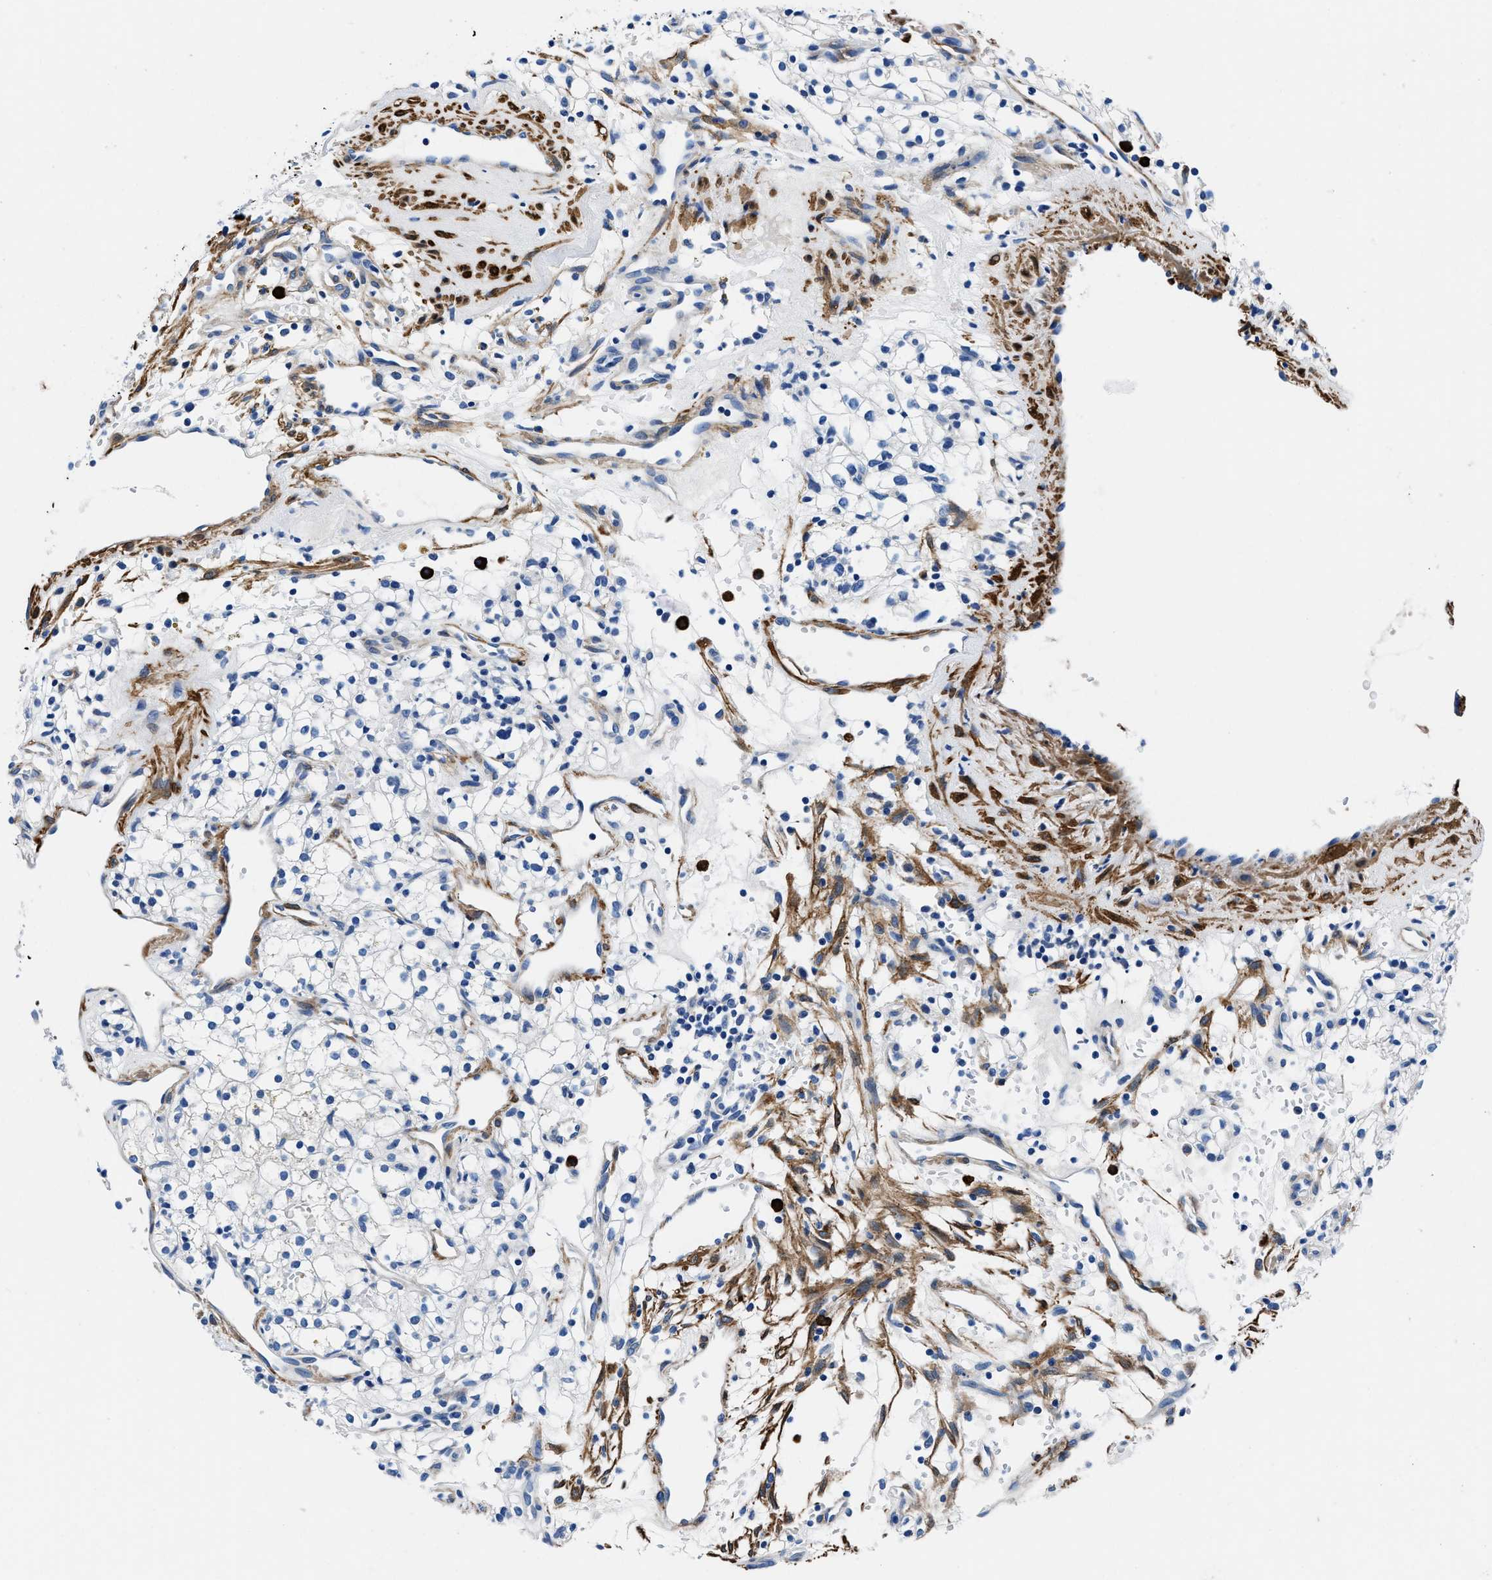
{"staining": {"intensity": "negative", "quantity": "none", "location": "none"}, "tissue": "renal cancer", "cell_type": "Tumor cells", "image_type": "cancer", "snomed": [{"axis": "morphology", "description": "Adenocarcinoma, NOS"}, {"axis": "topography", "description": "Kidney"}], "caption": "This is an IHC image of adenocarcinoma (renal). There is no staining in tumor cells.", "gene": "TEX261", "patient": {"sex": "male", "age": 59}}